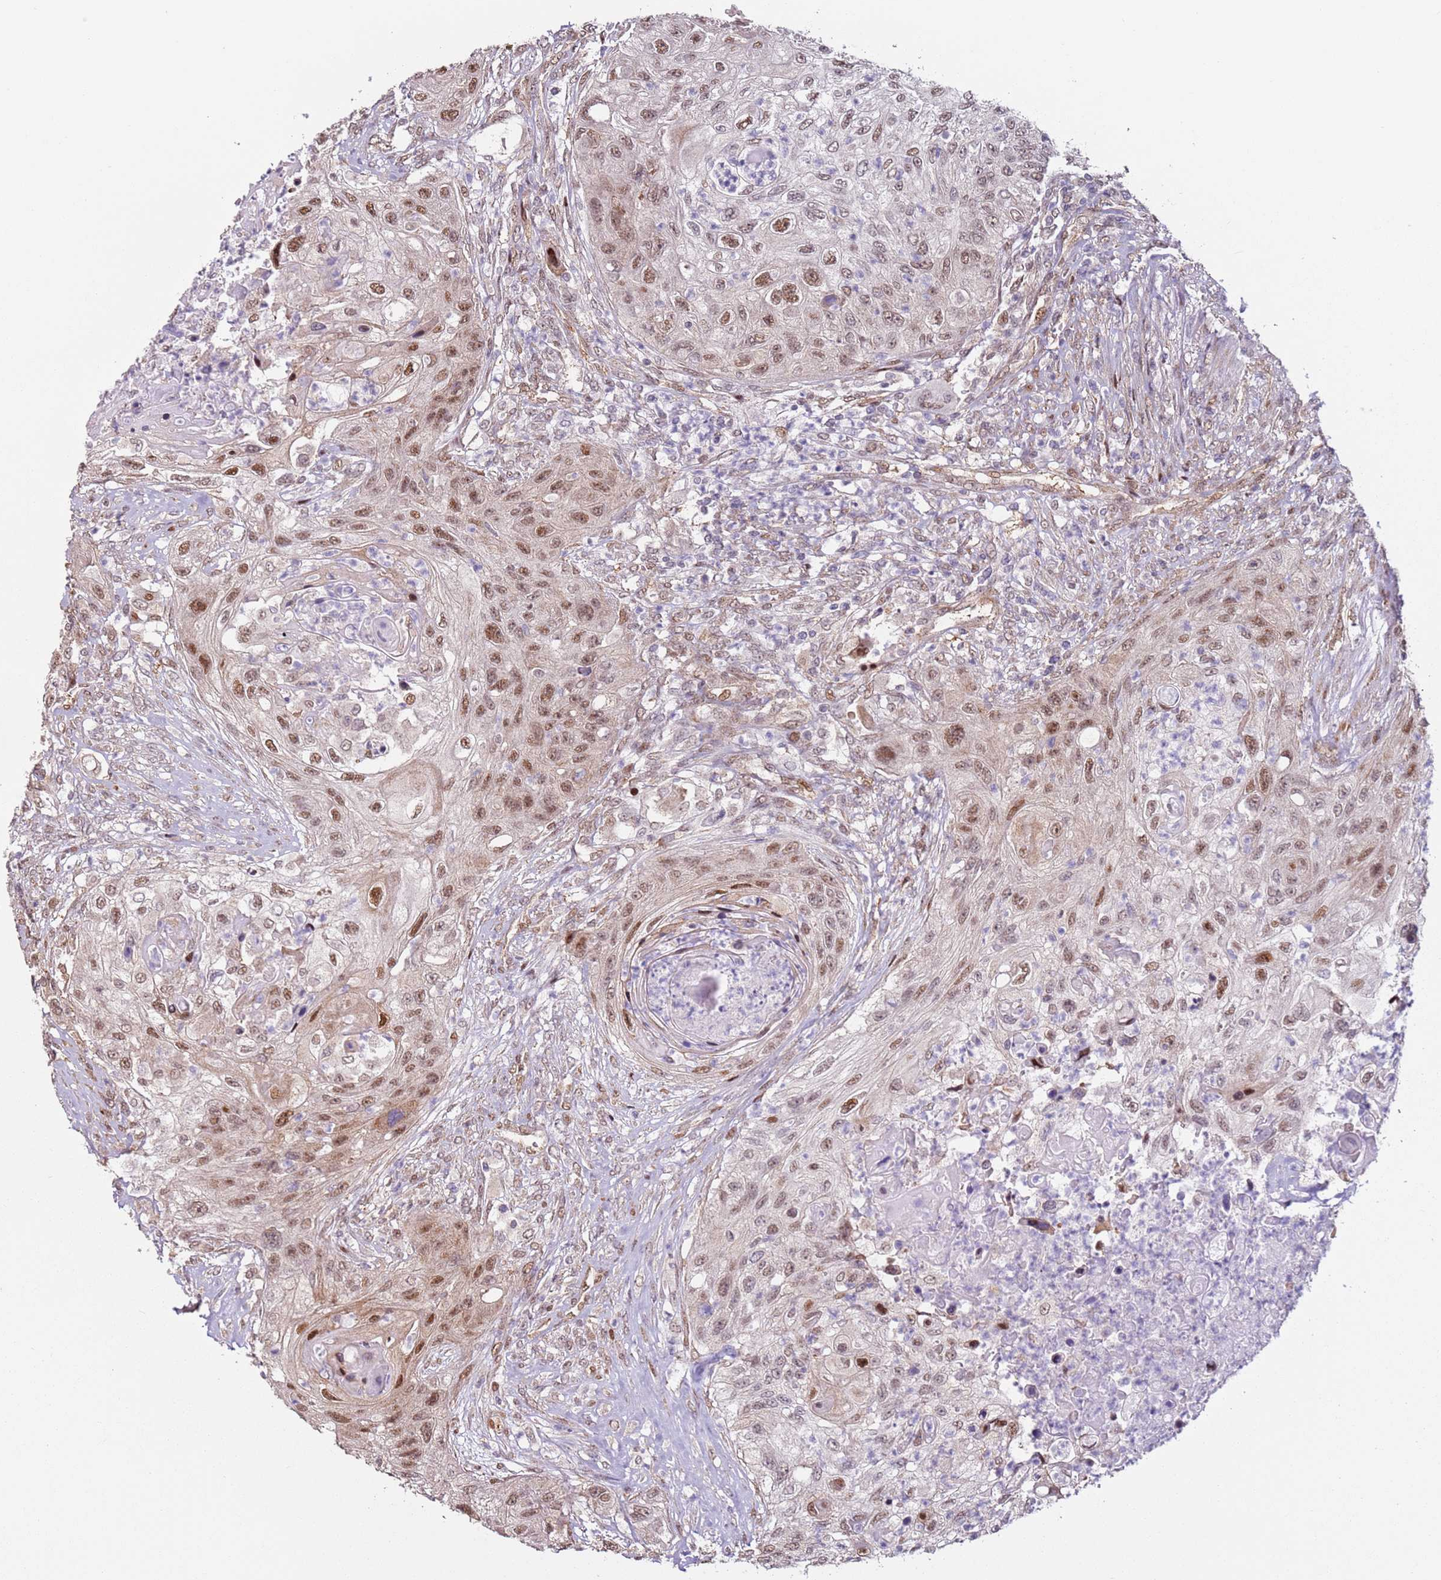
{"staining": {"intensity": "moderate", "quantity": "25%-75%", "location": "nuclear"}, "tissue": "urothelial cancer", "cell_type": "Tumor cells", "image_type": "cancer", "snomed": [{"axis": "morphology", "description": "Urothelial carcinoma, High grade"}, {"axis": "topography", "description": "Urinary bladder"}], "caption": "An immunohistochemistry image of tumor tissue is shown. Protein staining in brown shows moderate nuclear positivity in urothelial carcinoma (high-grade) within tumor cells.", "gene": "PSMD4", "patient": {"sex": "female", "age": 60}}